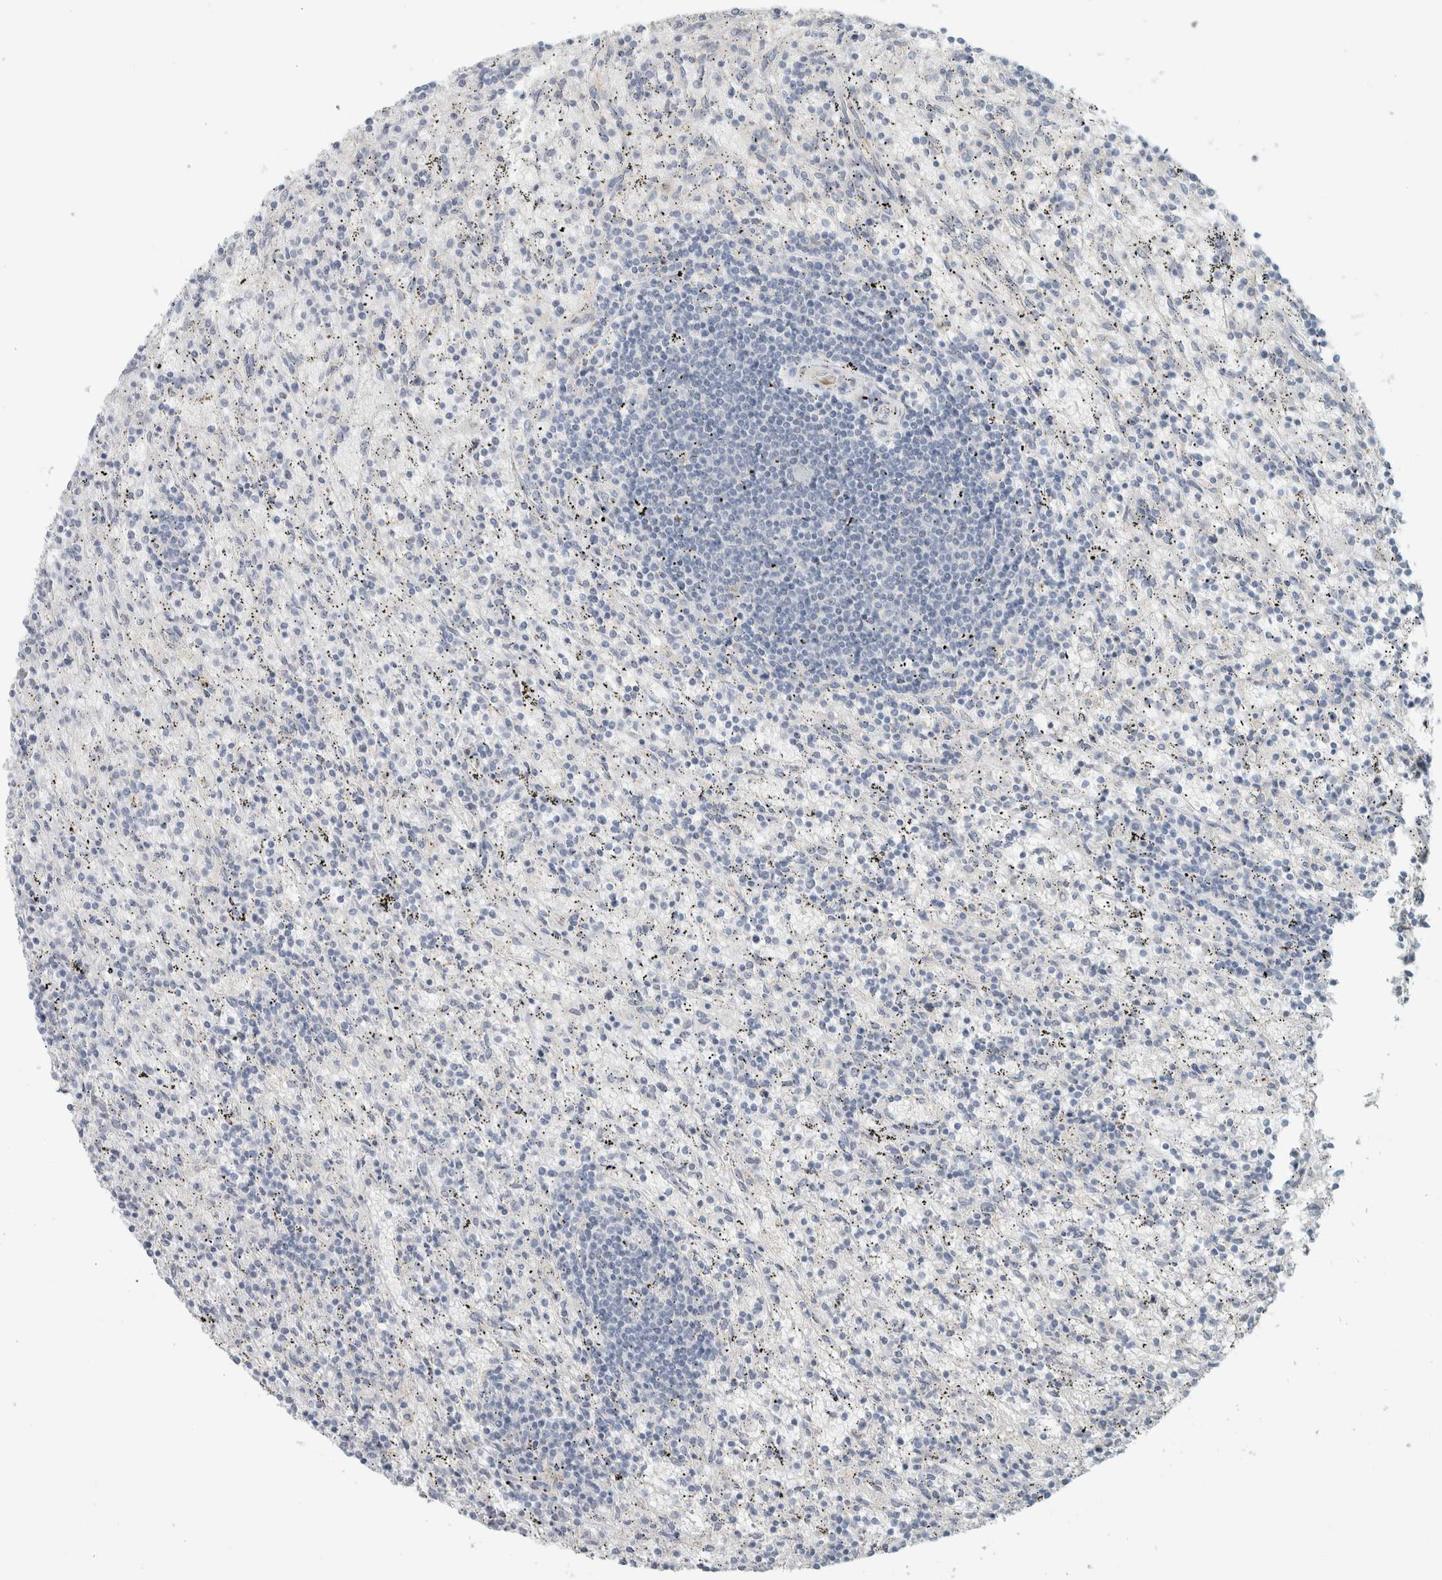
{"staining": {"intensity": "negative", "quantity": "none", "location": "none"}, "tissue": "lymphoma", "cell_type": "Tumor cells", "image_type": "cancer", "snomed": [{"axis": "morphology", "description": "Malignant lymphoma, non-Hodgkin's type, Low grade"}, {"axis": "topography", "description": "Spleen"}], "caption": "High power microscopy image of an immunohistochemistry histopathology image of lymphoma, revealing no significant expression in tumor cells.", "gene": "SCIN", "patient": {"sex": "male", "age": 76}}